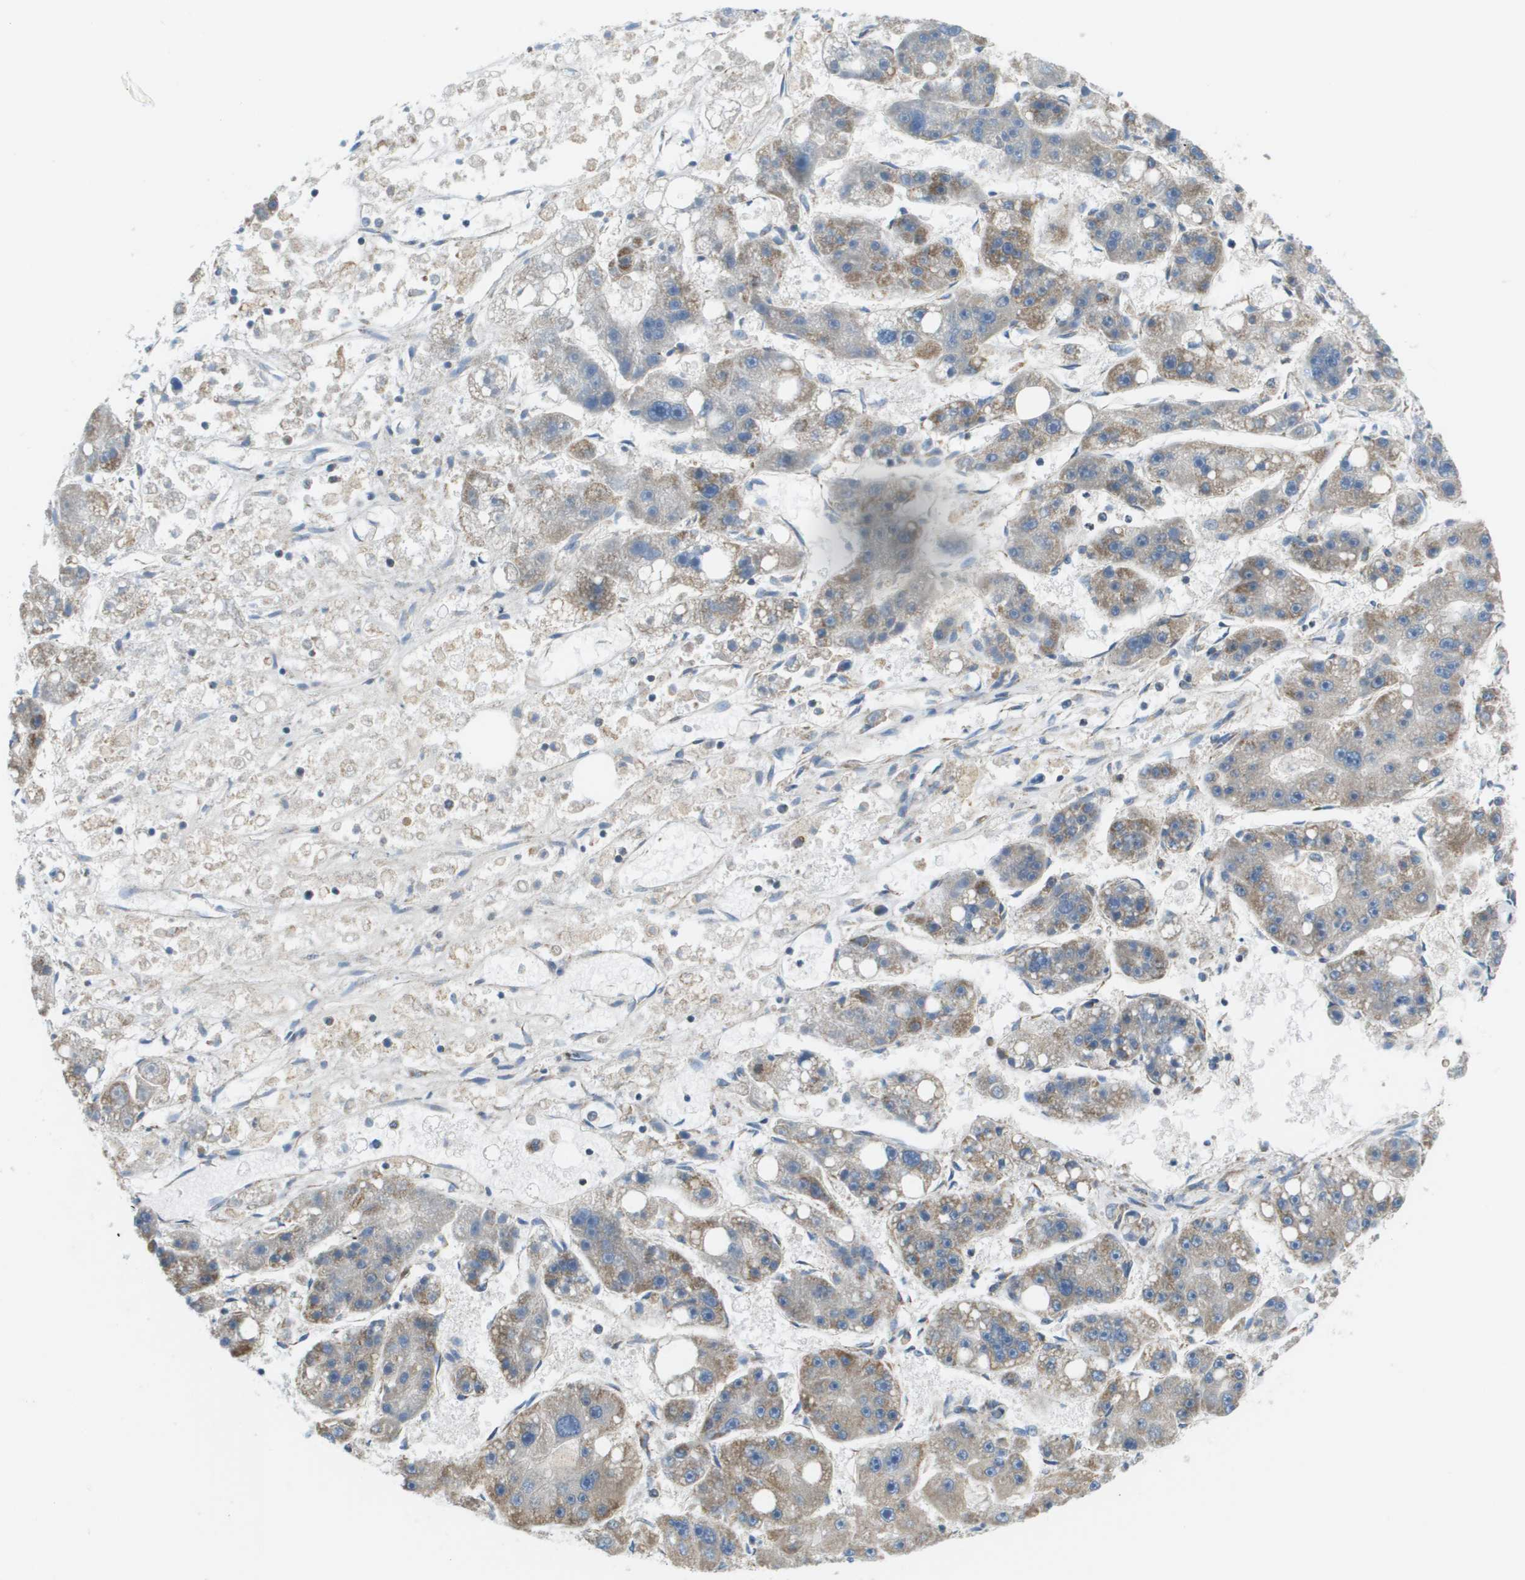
{"staining": {"intensity": "moderate", "quantity": ">75%", "location": "cytoplasmic/membranous"}, "tissue": "liver cancer", "cell_type": "Tumor cells", "image_type": "cancer", "snomed": [{"axis": "morphology", "description": "Carcinoma, Hepatocellular, NOS"}, {"axis": "topography", "description": "Liver"}], "caption": "Human liver cancer (hepatocellular carcinoma) stained with a protein marker demonstrates moderate staining in tumor cells.", "gene": "TAOK3", "patient": {"sex": "female", "age": 61}}